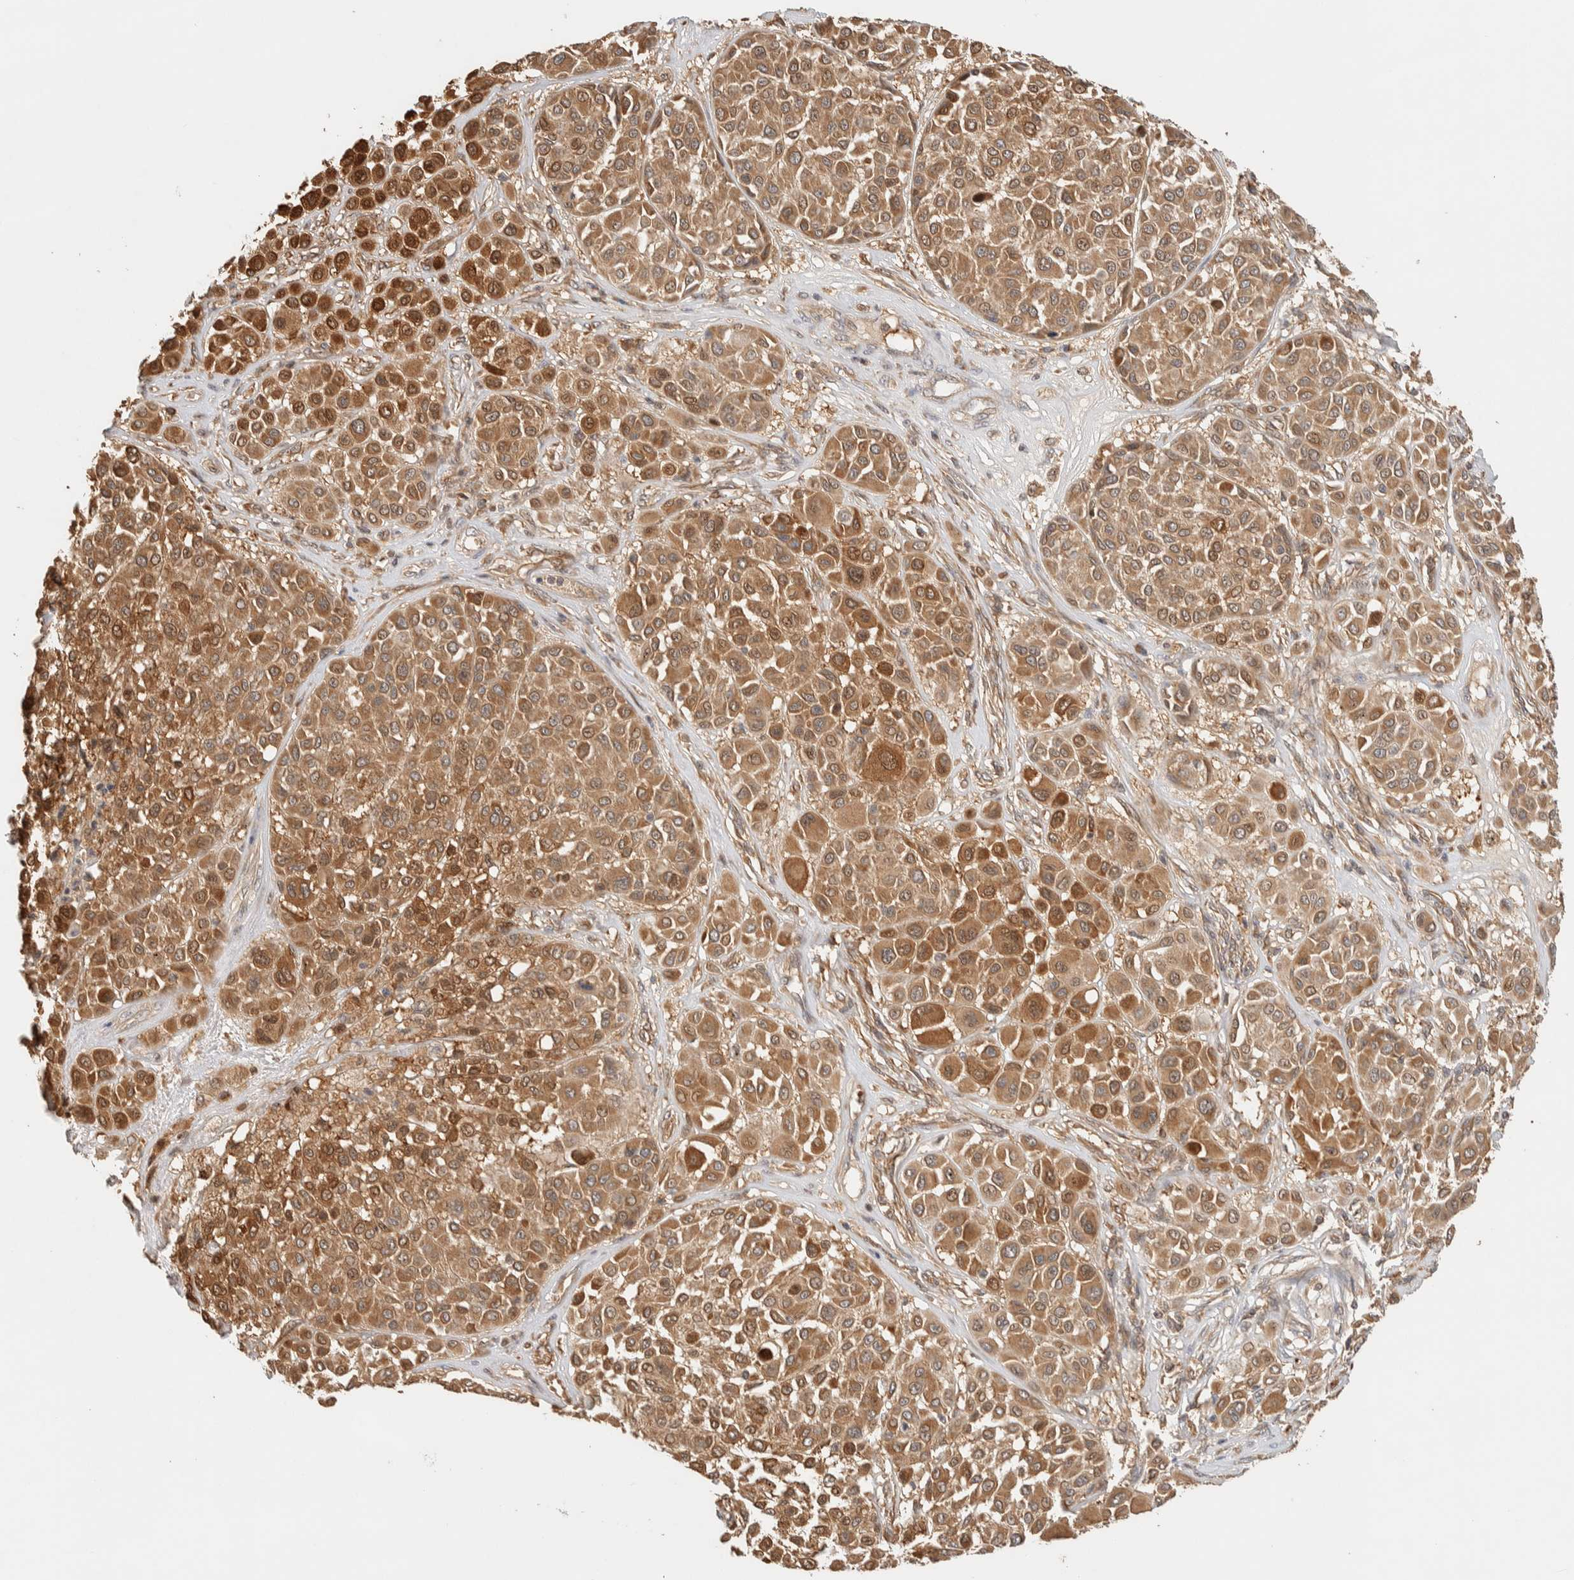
{"staining": {"intensity": "moderate", "quantity": ">75%", "location": "cytoplasmic/membranous"}, "tissue": "melanoma", "cell_type": "Tumor cells", "image_type": "cancer", "snomed": [{"axis": "morphology", "description": "Malignant melanoma, Metastatic site"}, {"axis": "topography", "description": "Soft tissue"}], "caption": "Melanoma was stained to show a protein in brown. There is medium levels of moderate cytoplasmic/membranous expression in approximately >75% of tumor cells.", "gene": "TTI2", "patient": {"sex": "male", "age": 41}}